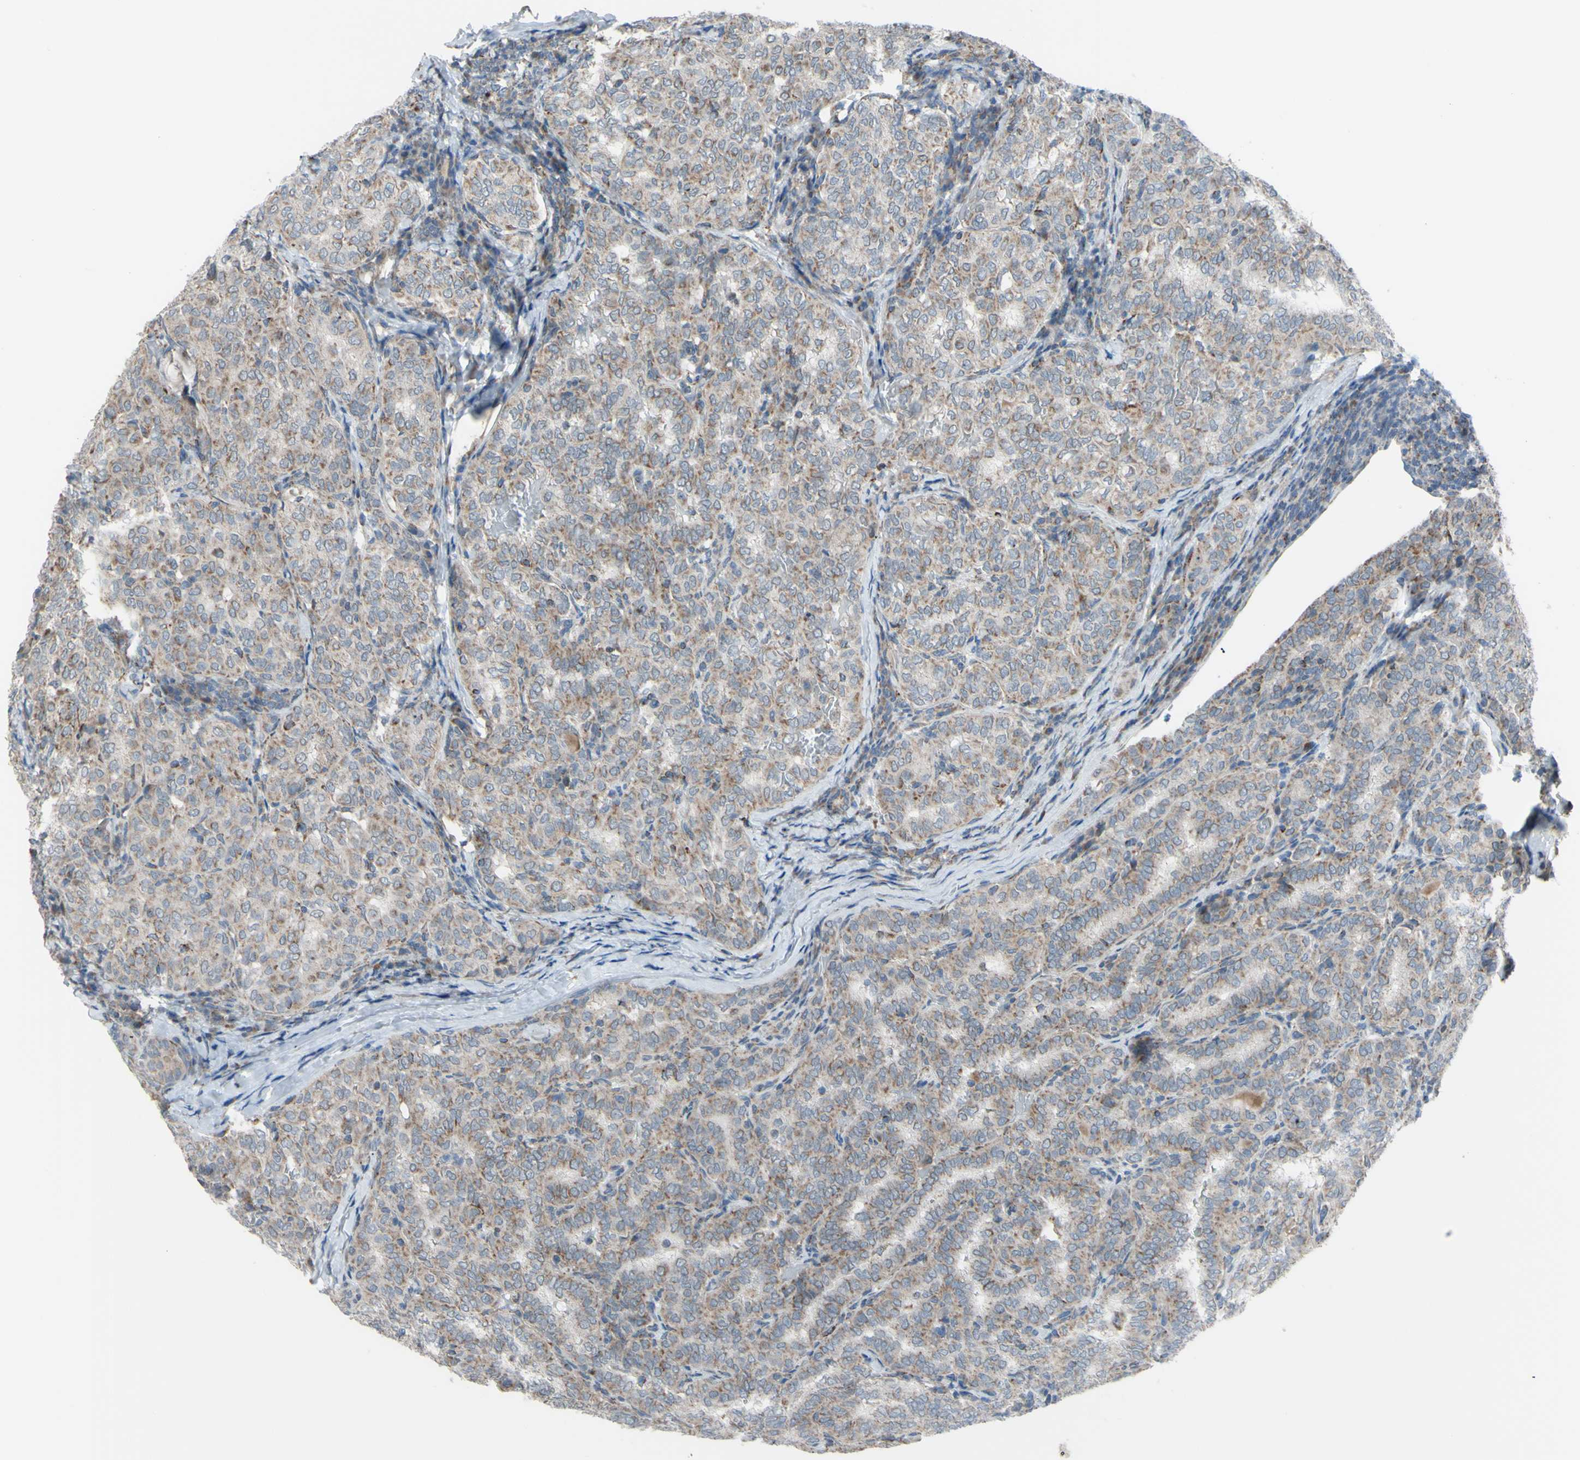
{"staining": {"intensity": "weak", "quantity": "25%-75%", "location": "cytoplasmic/membranous"}, "tissue": "thyroid cancer", "cell_type": "Tumor cells", "image_type": "cancer", "snomed": [{"axis": "morphology", "description": "Normal tissue, NOS"}, {"axis": "morphology", "description": "Papillary adenocarcinoma, NOS"}, {"axis": "topography", "description": "Thyroid gland"}], "caption": "This is an image of IHC staining of thyroid cancer, which shows weak staining in the cytoplasmic/membranous of tumor cells.", "gene": "GLT8D1", "patient": {"sex": "female", "age": 30}}